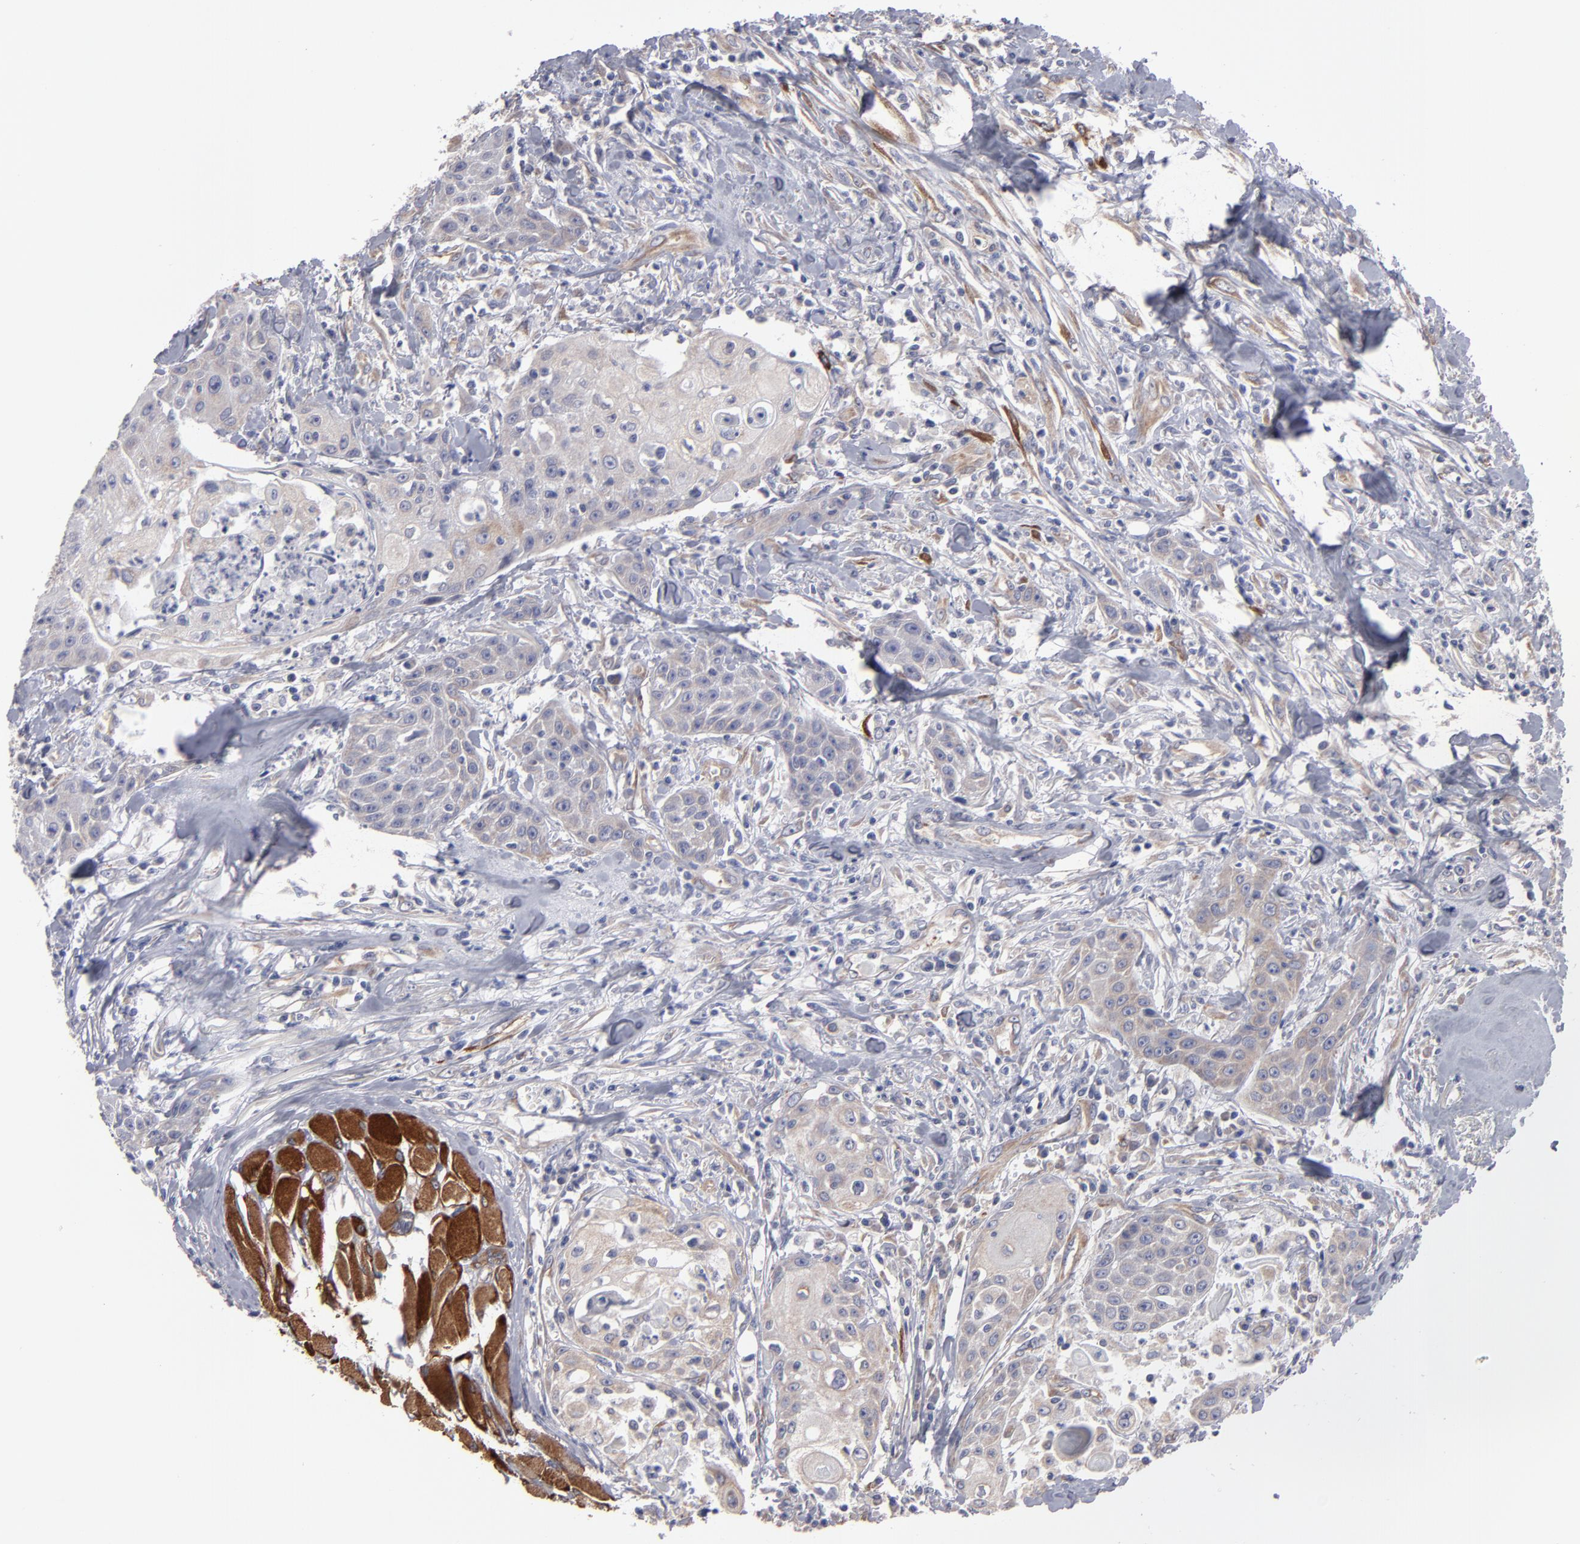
{"staining": {"intensity": "weak", "quantity": "<25%", "location": "cytoplasmic/membranous"}, "tissue": "head and neck cancer", "cell_type": "Tumor cells", "image_type": "cancer", "snomed": [{"axis": "morphology", "description": "Squamous cell carcinoma, NOS"}, {"axis": "topography", "description": "Oral tissue"}, {"axis": "topography", "description": "Head-Neck"}], "caption": "Tumor cells show no significant protein positivity in head and neck squamous cell carcinoma. (DAB (3,3'-diaminobenzidine) immunohistochemistry visualized using brightfield microscopy, high magnification).", "gene": "SLMAP", "patient": {"sex": "female", "age": 82}}